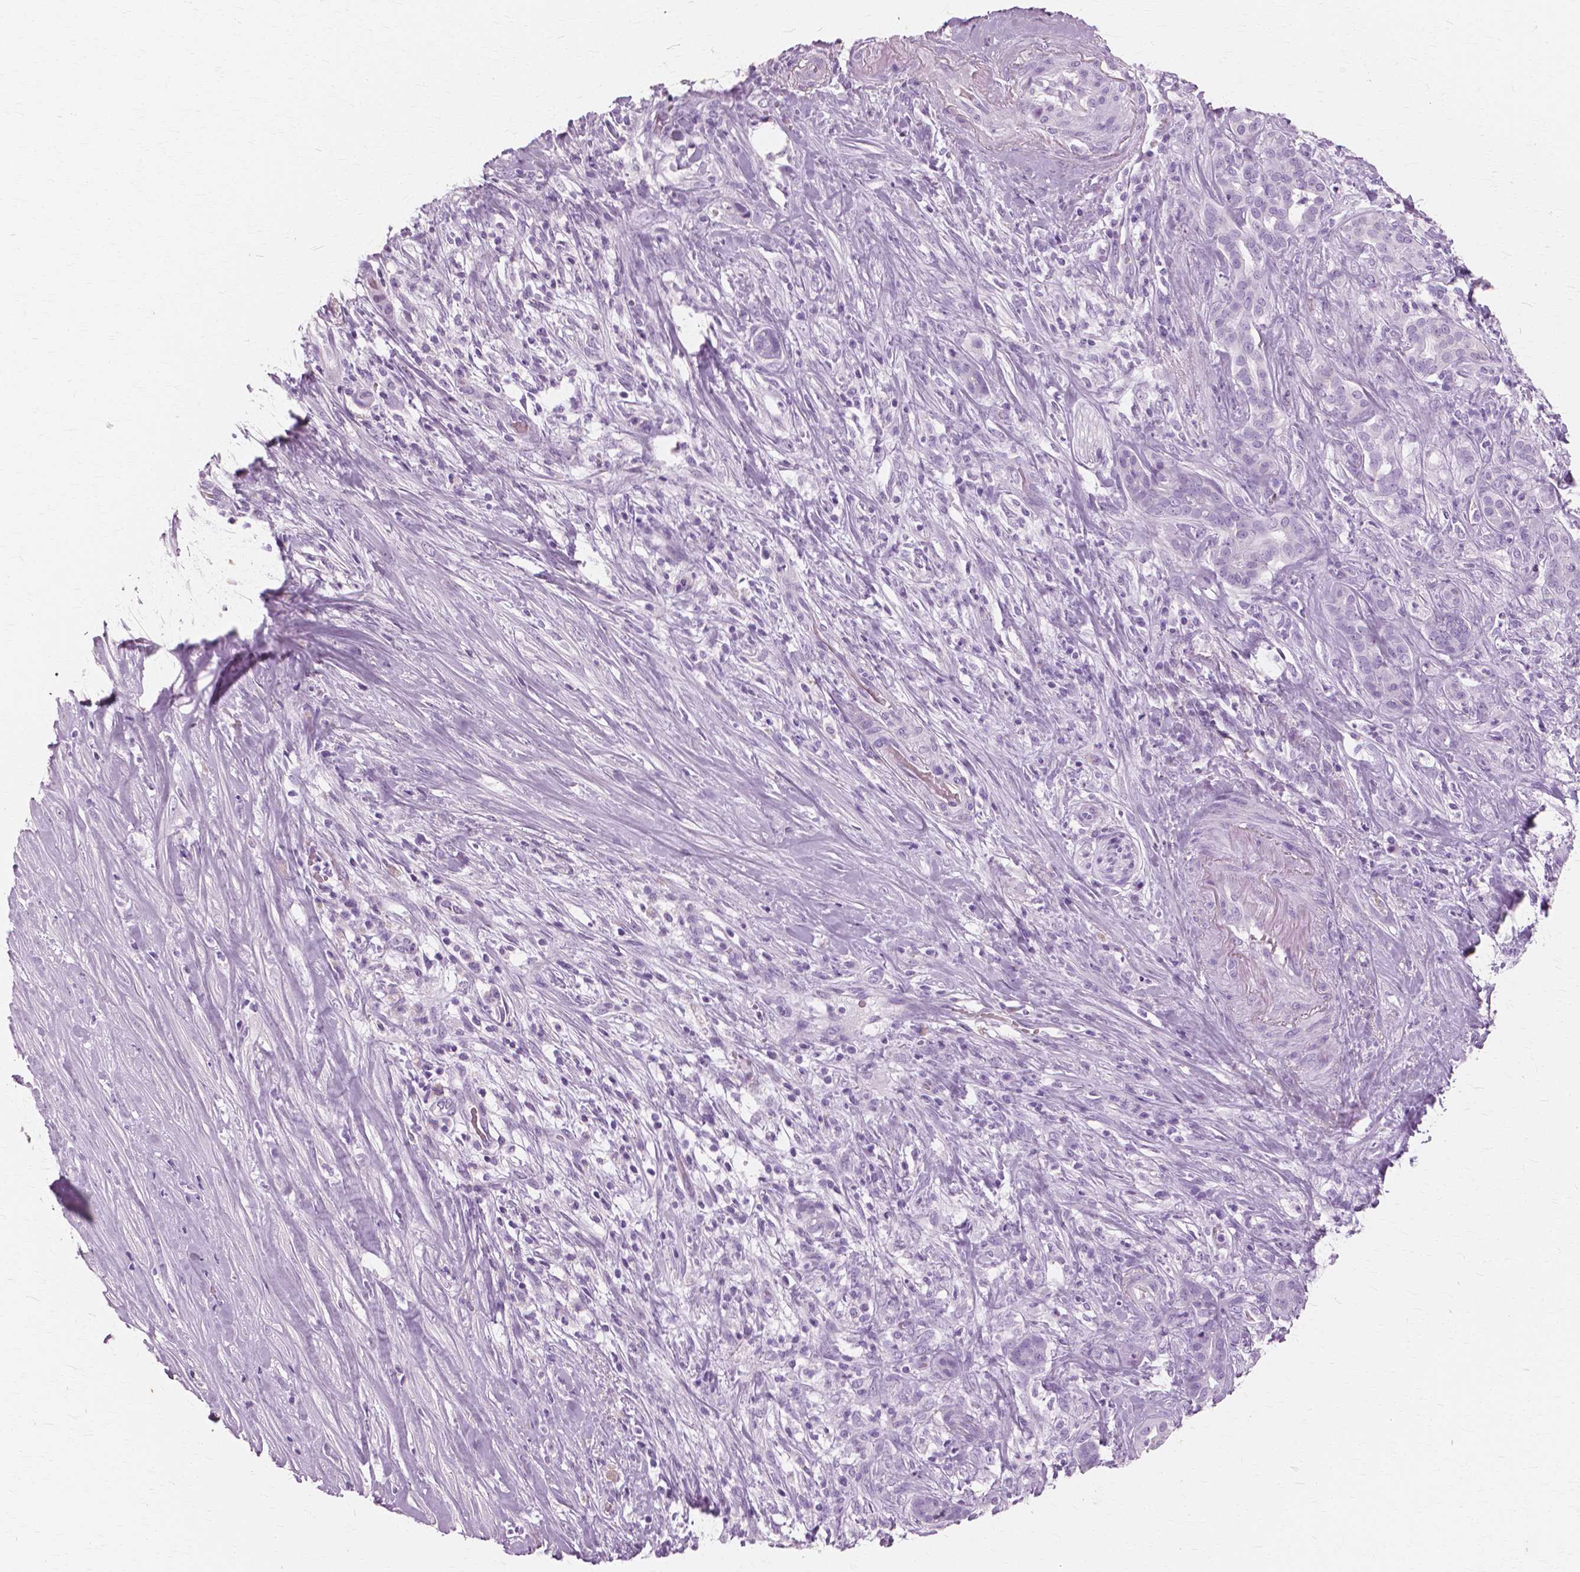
{"staining": {"intensity": "negative", "quantity": "none", "location": "none"}, "tissue": "pancreatic cancer", "cell_type": "Tumor cells", "image_type": "cancer", "snomed": [{"axis": "morphology", "description": "Normal tissue, NOS"}, {"axis": "morphology", "description": "Inflammation, NOS"}, {"axis": "morphology", "description": "Adenocarcinoma, NOS"}, {"axis": "topography", "description": "Pancreas"}], "caption": "DAB (3,3'-diaminobenzidine) immunohistochemical staining of human adenocarcinoma (pancreatic) shows no significant expression in tumor cells.", "gene": "SFTPD", "patient": {"sex": "male", "age": 57}}